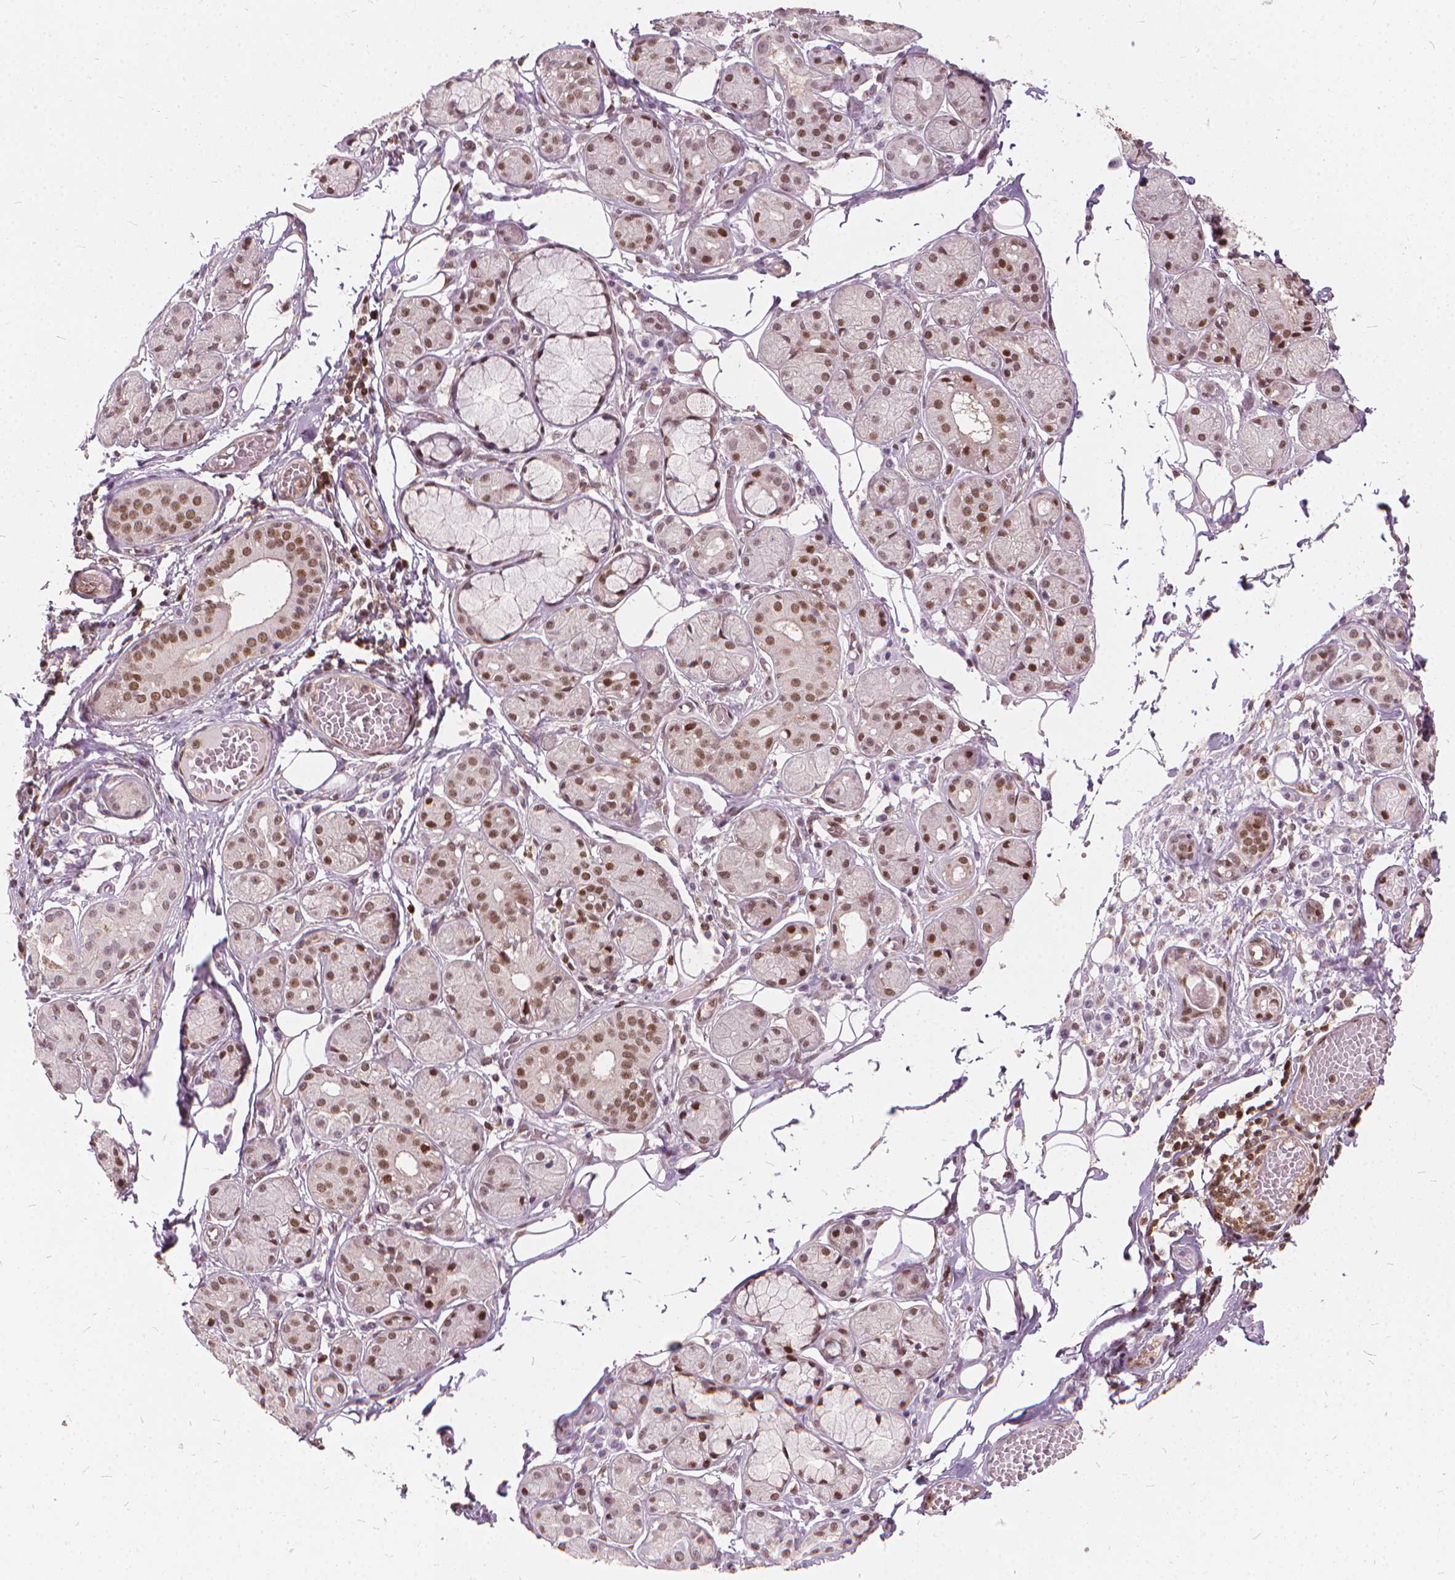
{"staining": {"intensity": "strong", "quantity": "25%-75%", "location": "nuclear"}, "tissue": "salivary gland", "cell_type": "Glandular cells", "image_type": "normal", "snomed": [{"axis": "morphology", "description": "Normal tissue, NOS"}, {"axis": "topography", "description": "Salivary gland"}, {"axis": "topography", "description": "Peripheral nerve tissue"}], "caption": "IHC histopathology image of benign salivary gland stained for a protein (brown), which demonstrates high levels of strong nuclear positivity in approximately 25%-75% of glandular cells.", "gene": "STAT5B", "patient": {"sex": "male", "age": 71}}